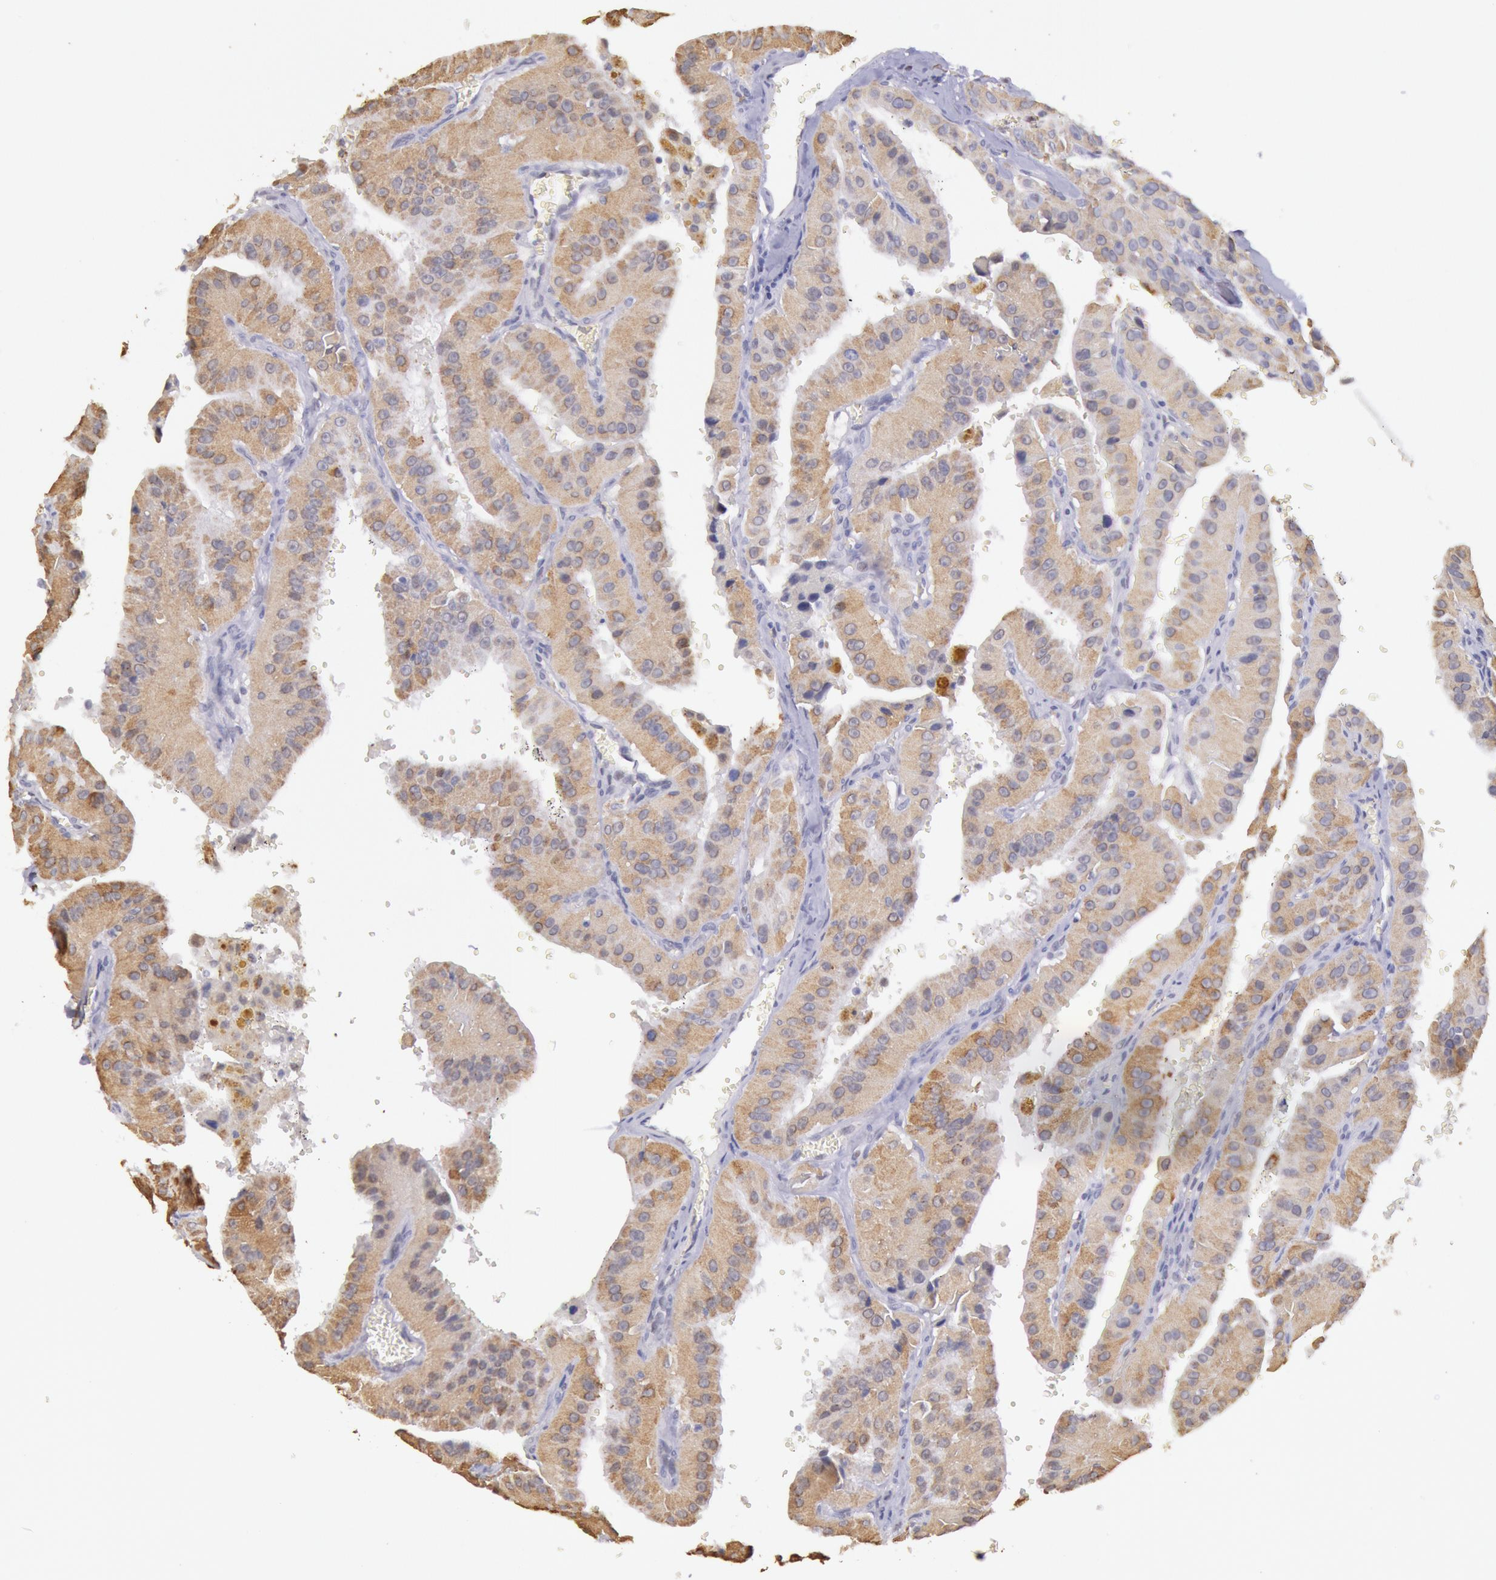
{"staining": {"intensity": "moderate", "quantity": "25%-75%", "location": "cytoplasmic/membranous,nuclear"}, "tissue": "thyroid cancer", "cell_type": "Tumor cells", "image_type": "cancer", "snomed": [{"axis": "morphology", "description": "Carcinoma, NOS"}, {"axis": "topography", "description": "Thyroid gland"}], "caption": "Protein expression analysis of human thyroid cancer (carcinoma) reveals moderate cytoplasmic/membranous and nuclear positivity in about 25%-75% of tumor cells.", "gene": "FRMD6", "patient": {"sex": "male", "age": 76}}